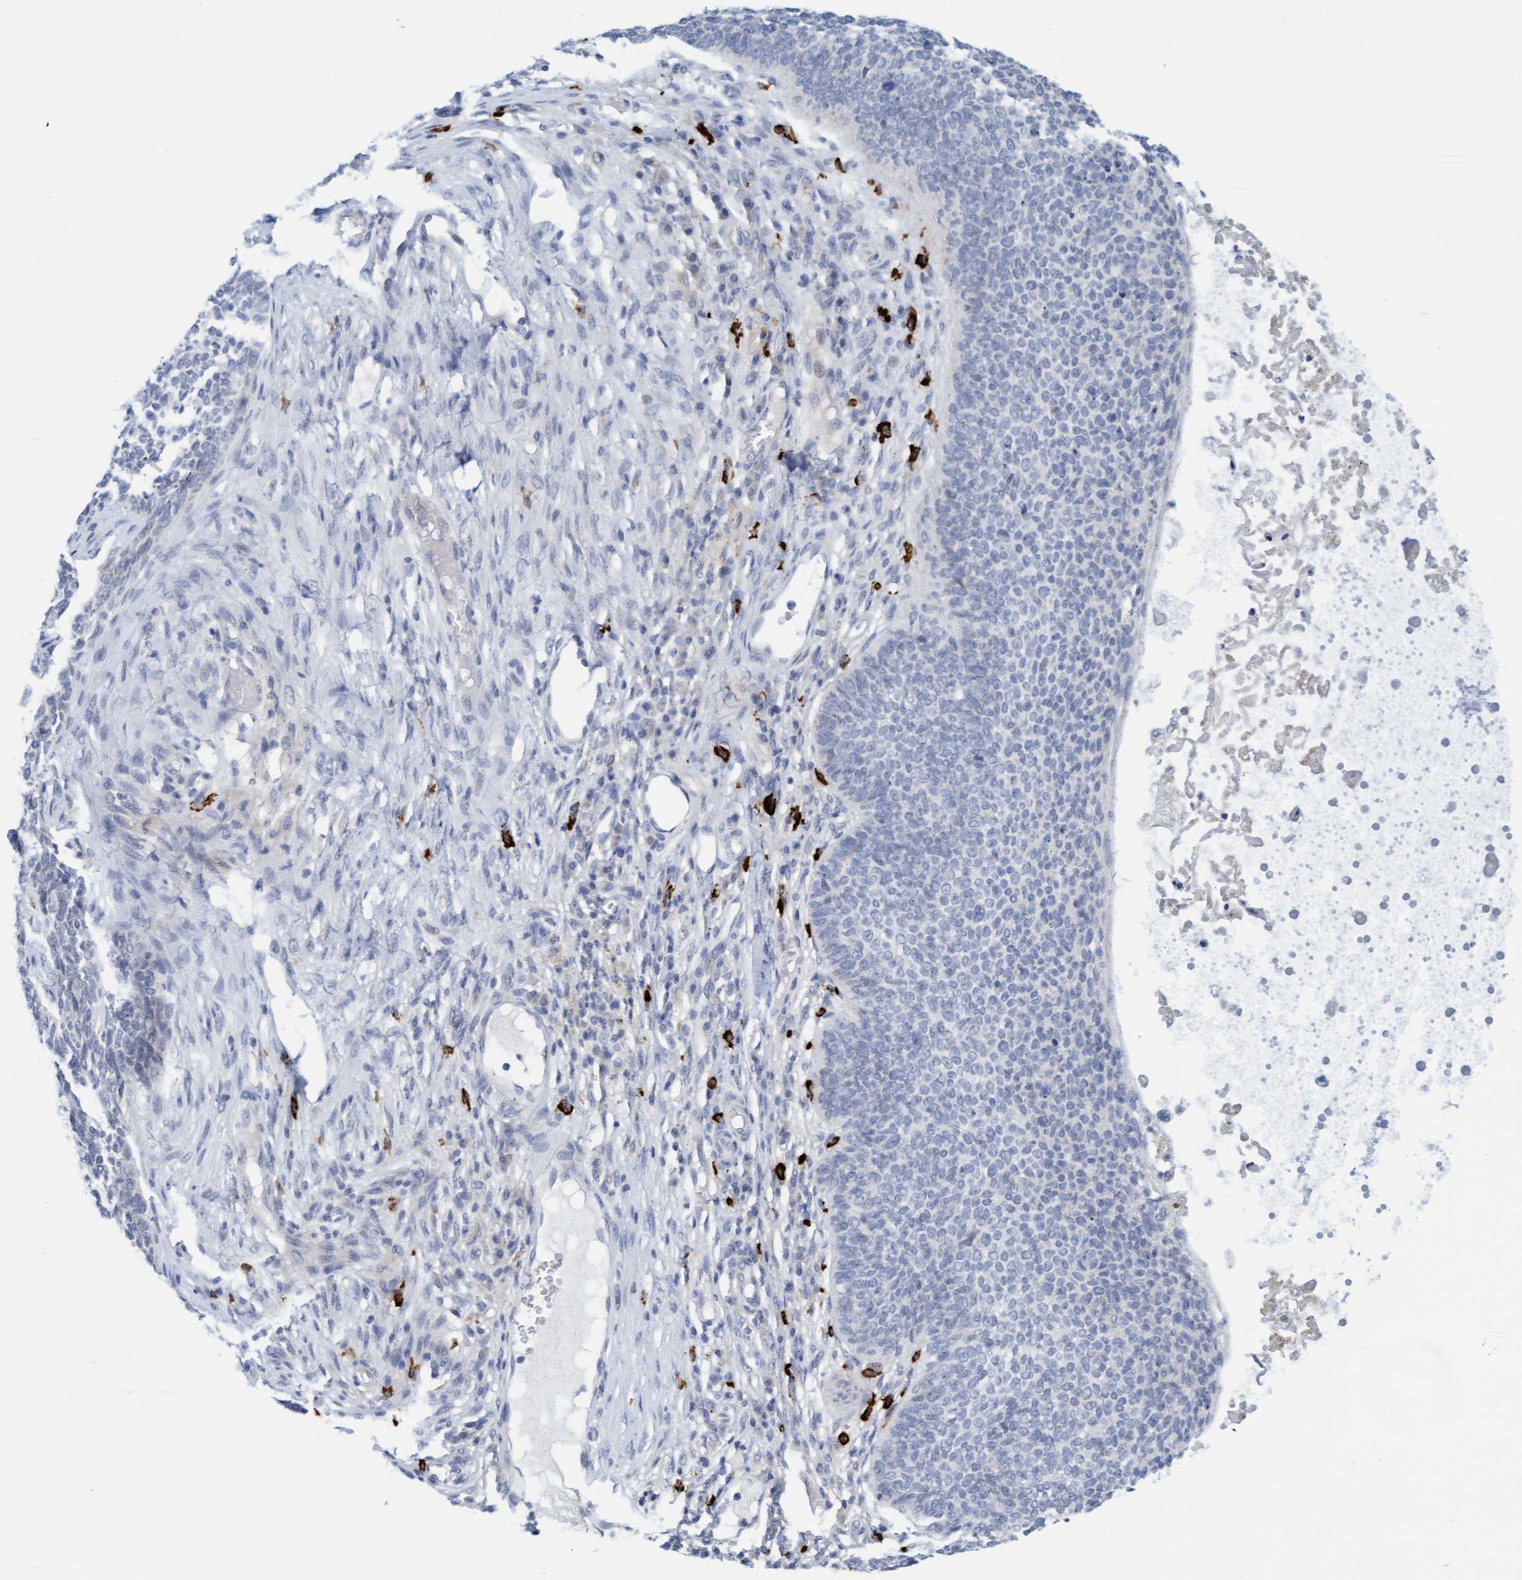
{"staining": {"intensity": "negative", "quantity": "none", "location": "none"}, "tissue": "skin cancer", "cell_type": "Tumor cells", "image_type": "cancer", "snomed": [{"axis": "morphology", "description": "Basal cell carcinoma"}, {"axis": "topography", "description": "Skin"}], "caption": "Skin cancer (basal cell carcinoma) stained for a protein using immunohistochemistry demonstrates no expression tumor cells.", "gene": "CPA3", "patient": {"sex": "female", "age": 84}}